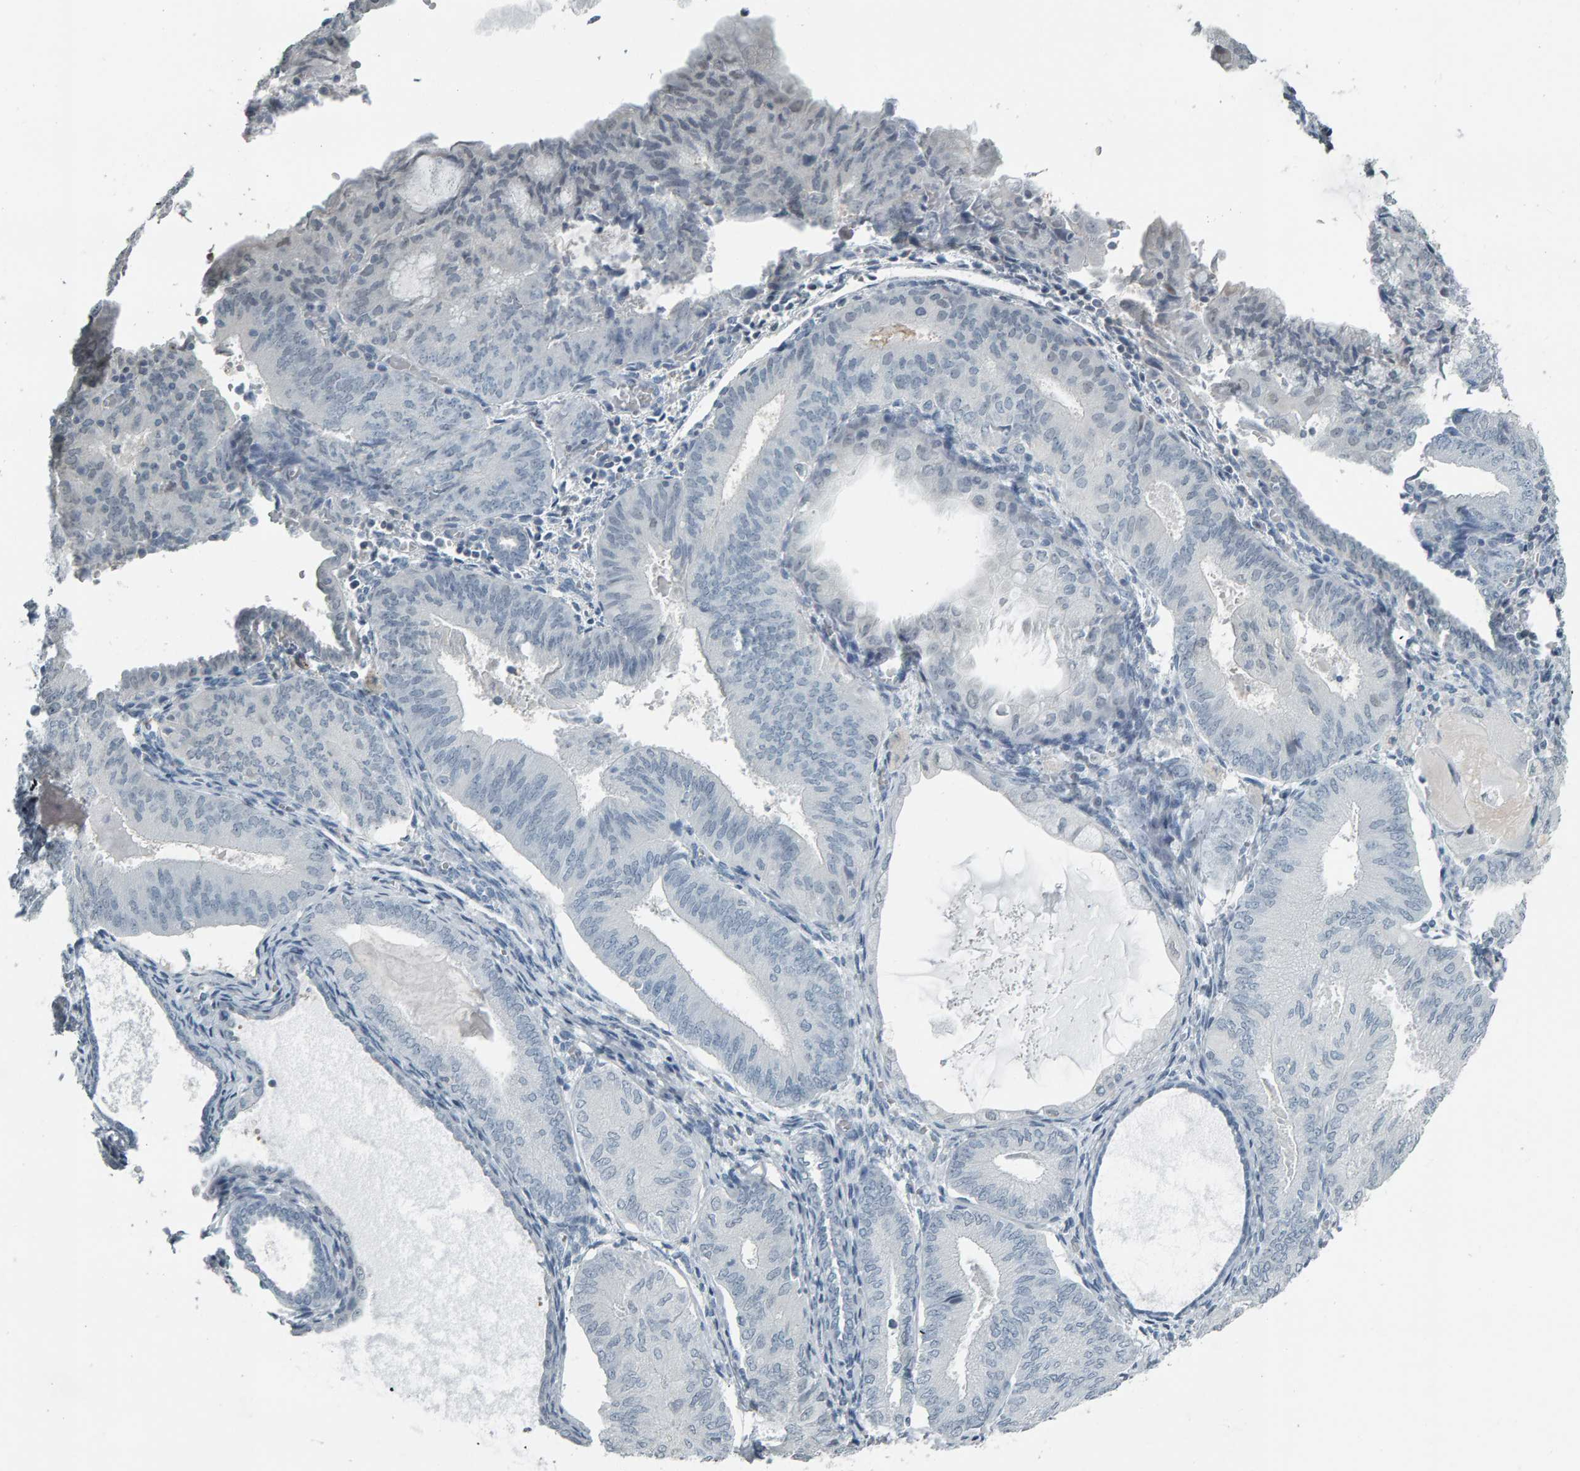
{"staining": {"intensity": "negative", "quantity": "none", "location": "none"}, "tissue": "endometrial cancer", "cell_type": "Tumor cells", "image_type": "cancer", "snomed": [{"axis": "morphology", "description": "Adenocarcinoma, NOS"}, {"axis": "topography", "description": "Endometrium"}], "caption": "Tumor cells show no significant protein expression in endometrial cancer.", "gene": "PYY", "patient": {"sex": "female", "age": 81}}